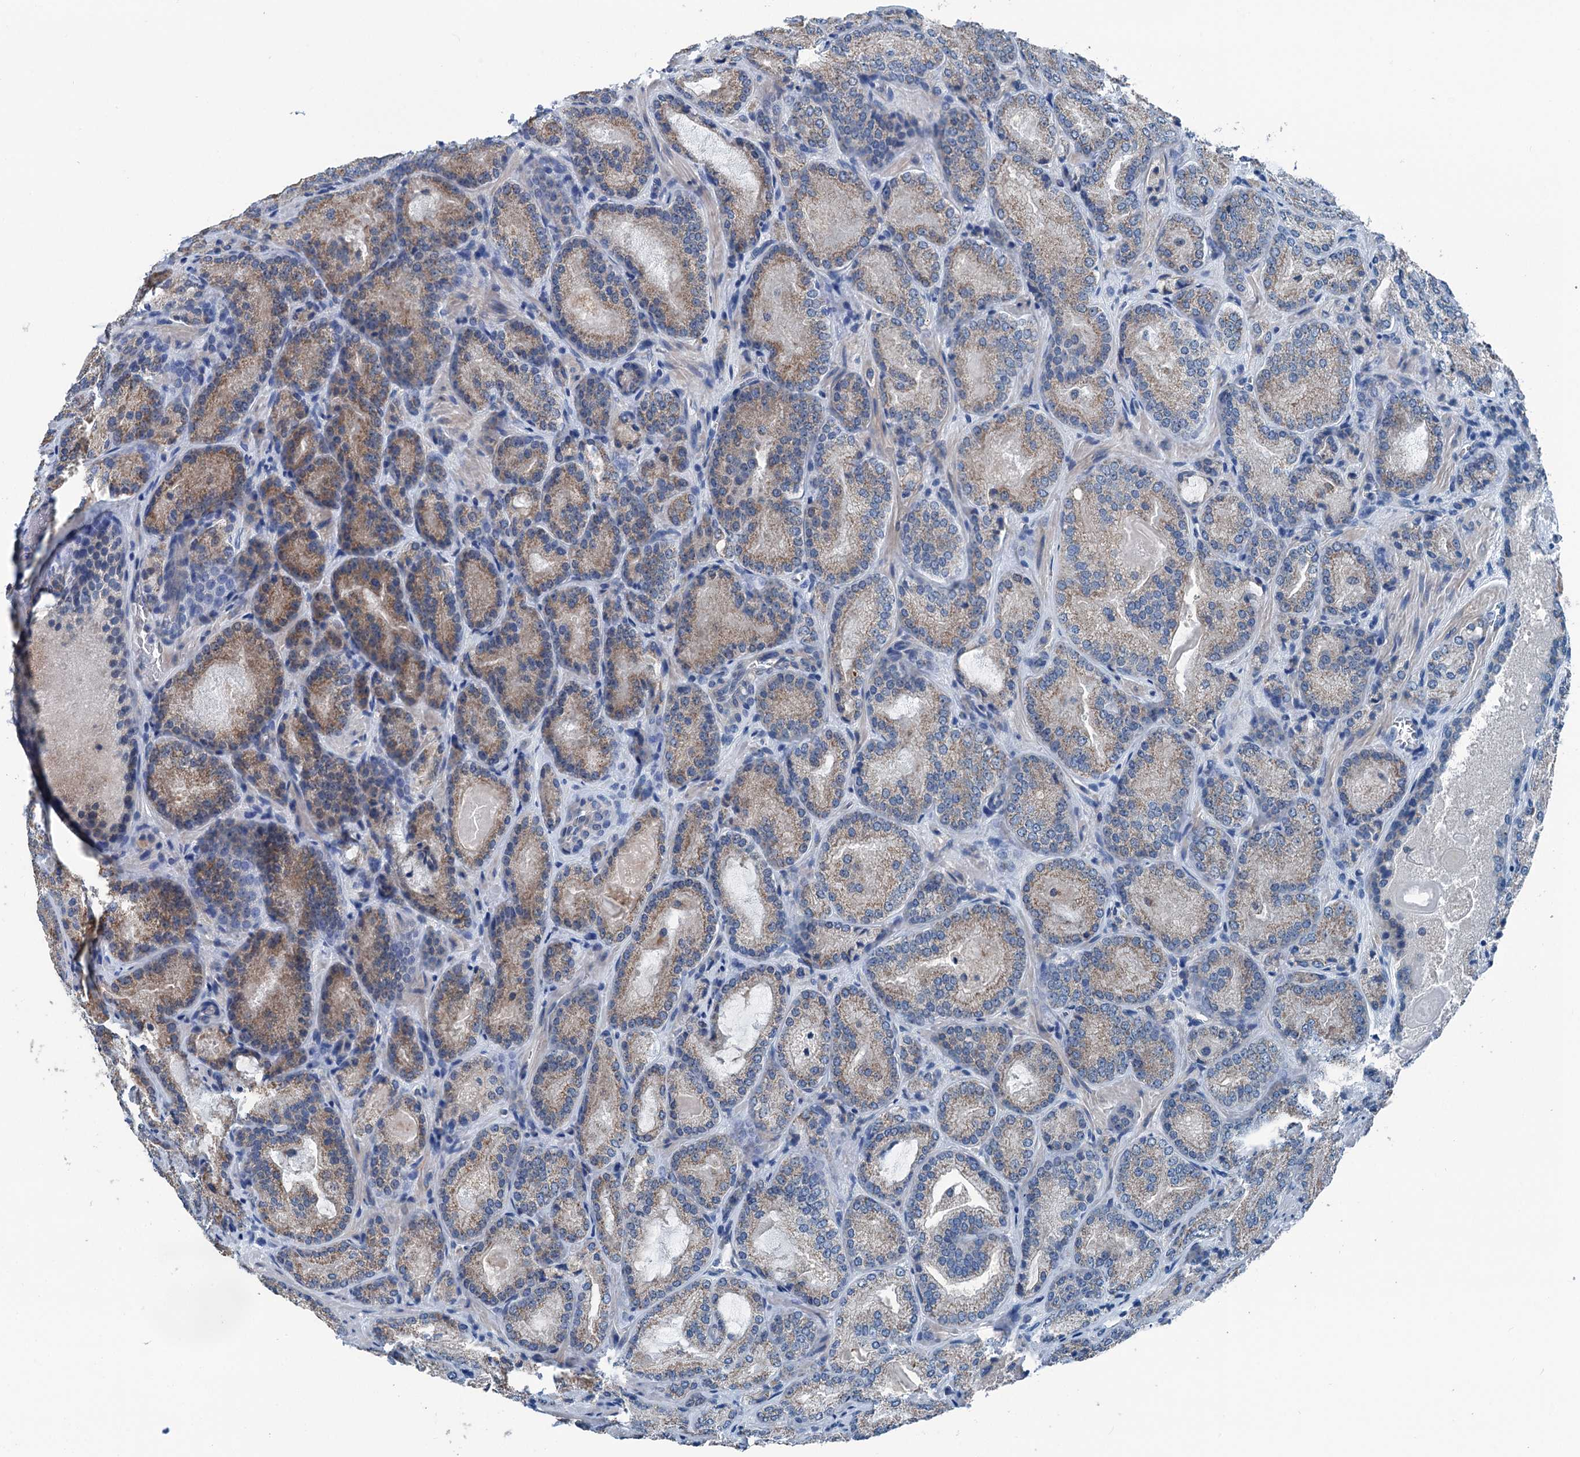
{"staining": {"intensity": "weak", "quantity": "25%-75%", "location": "cytoplasmic/membranous"}, "tissue": "prostate cancer", "cell_type": "Tumor cells", "image_type": "cancer", "snomed": [{"axis": "morphology", "description": "Adenocarcinoma, Low grade"}, {"axis": "topography", "description": "Prostate"}], "caption": "Immunohistochemical staining of adenocarcinoma (low-grade) (prostate) displays weak cytoplasmic/membranous protein positivity in about 25%-75% of tumor cells.", "gene": "TRPT1", "patient": {"sex": "male", "age": 74}}